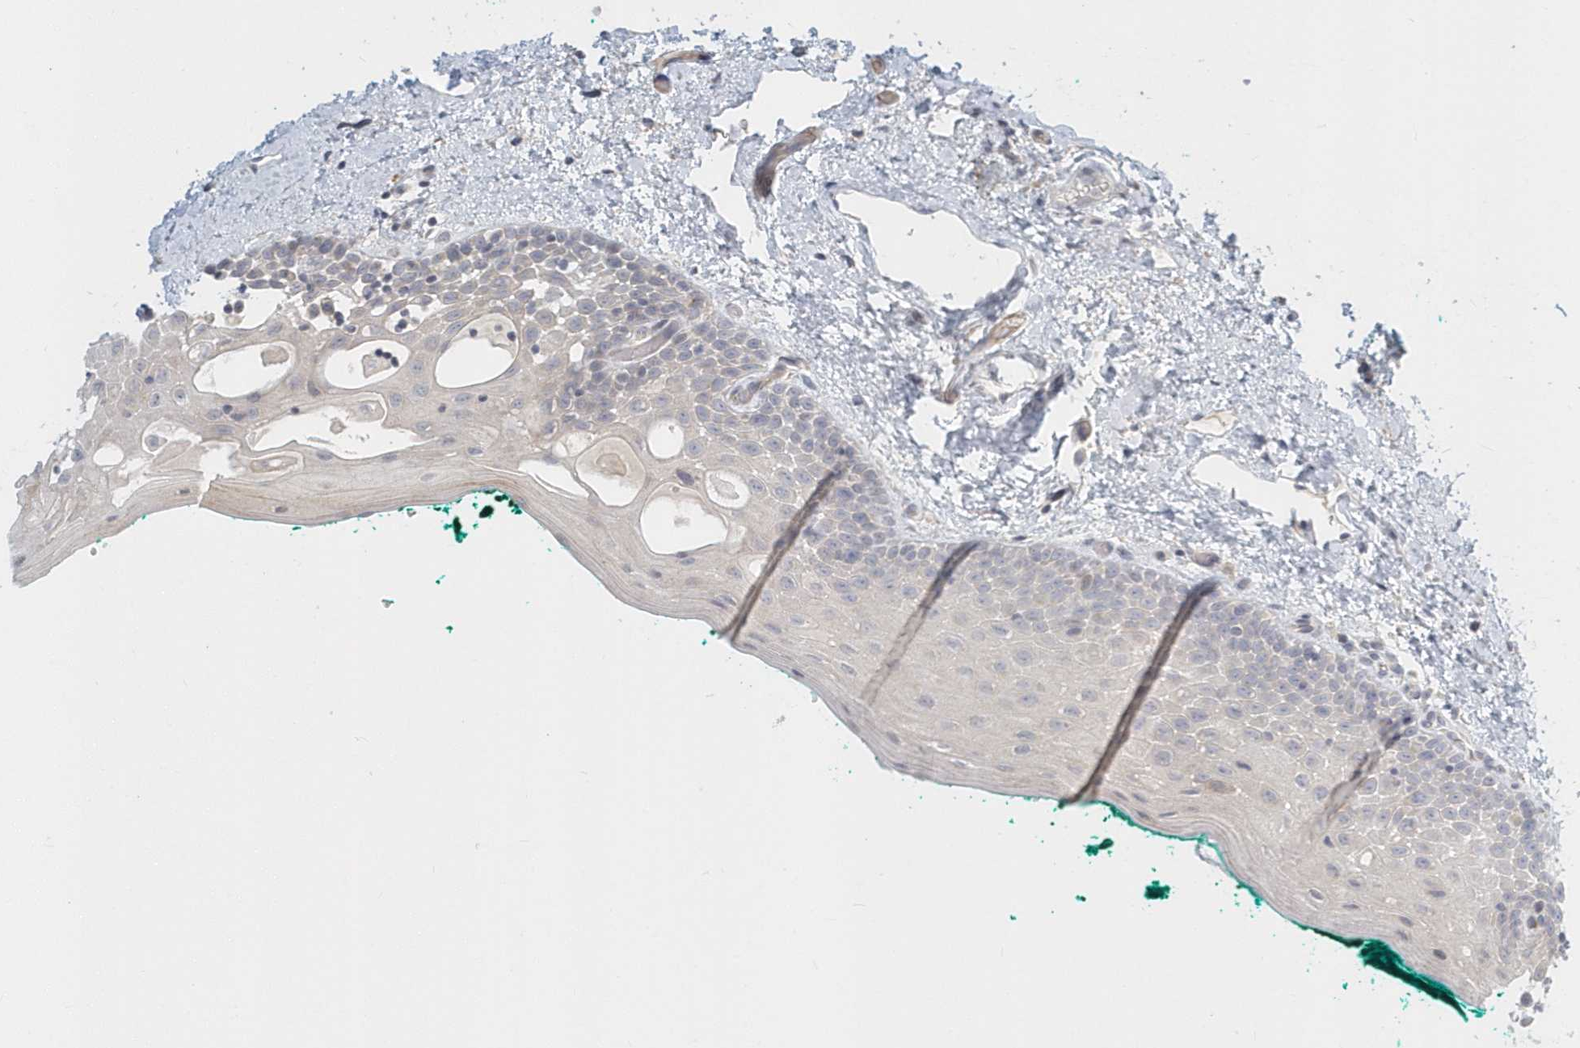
{"staining": {"intensity": "weak", "quantity": "<25%", "location": "cytoplasmic/membranous"}, "tissue": "oral mucosa", "cell_type": "Squamous epithelial cells", "image_type": "normal", "snomed": [{"axis": "morphology", "description": "Normal tissue, NOS"}, {"axis": "topography", "description": "Oral tissue"}], "caption": "The photomicrograph demonstrates no staining of squamous epithelial cells in normal oral mucosa. The staining was performed using DAB (3,3'-diaminobenzidine) to visualize the protein expression in brown, while the nuclei were stained in blue with hematoxylin (Magnification: 20x).", "gene": "NAPB", "patient": {"sex": "female", "age": 70}}